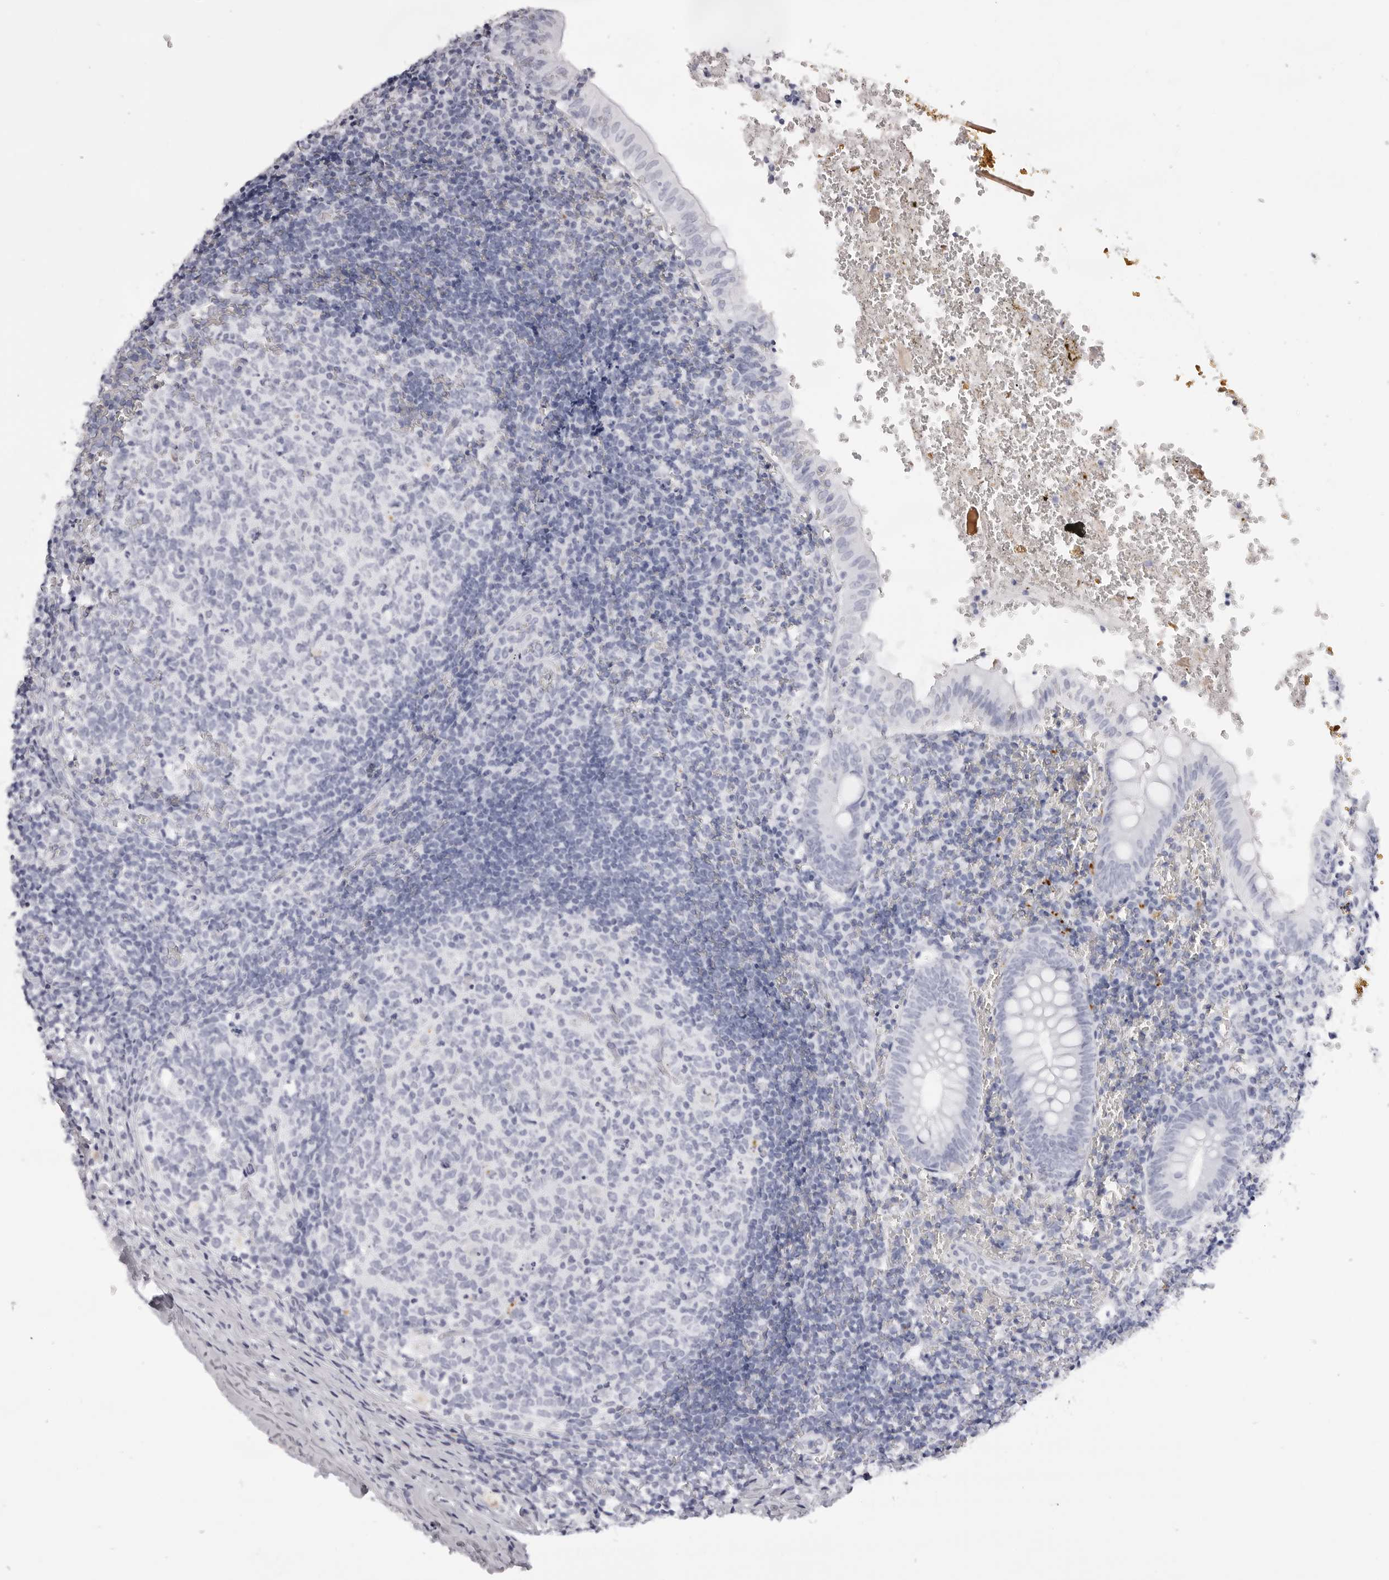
{"staining": {"intensity": "negative", "quantity": "none", "location": "none"}, "tissue": "appendix", "cell_type": "Glandular cells", "image_type": "normal", "snomed": [{"axis": "morphology", "description": "Normal tissue, NOS"}, {"axis": "topography", "description": "Appendix"}], "caption": "Appendix stained for a protein using IHC shows no positivity glandular cells.", "gene": "RHO", "patient": {"sex": "male", "age": 8}}